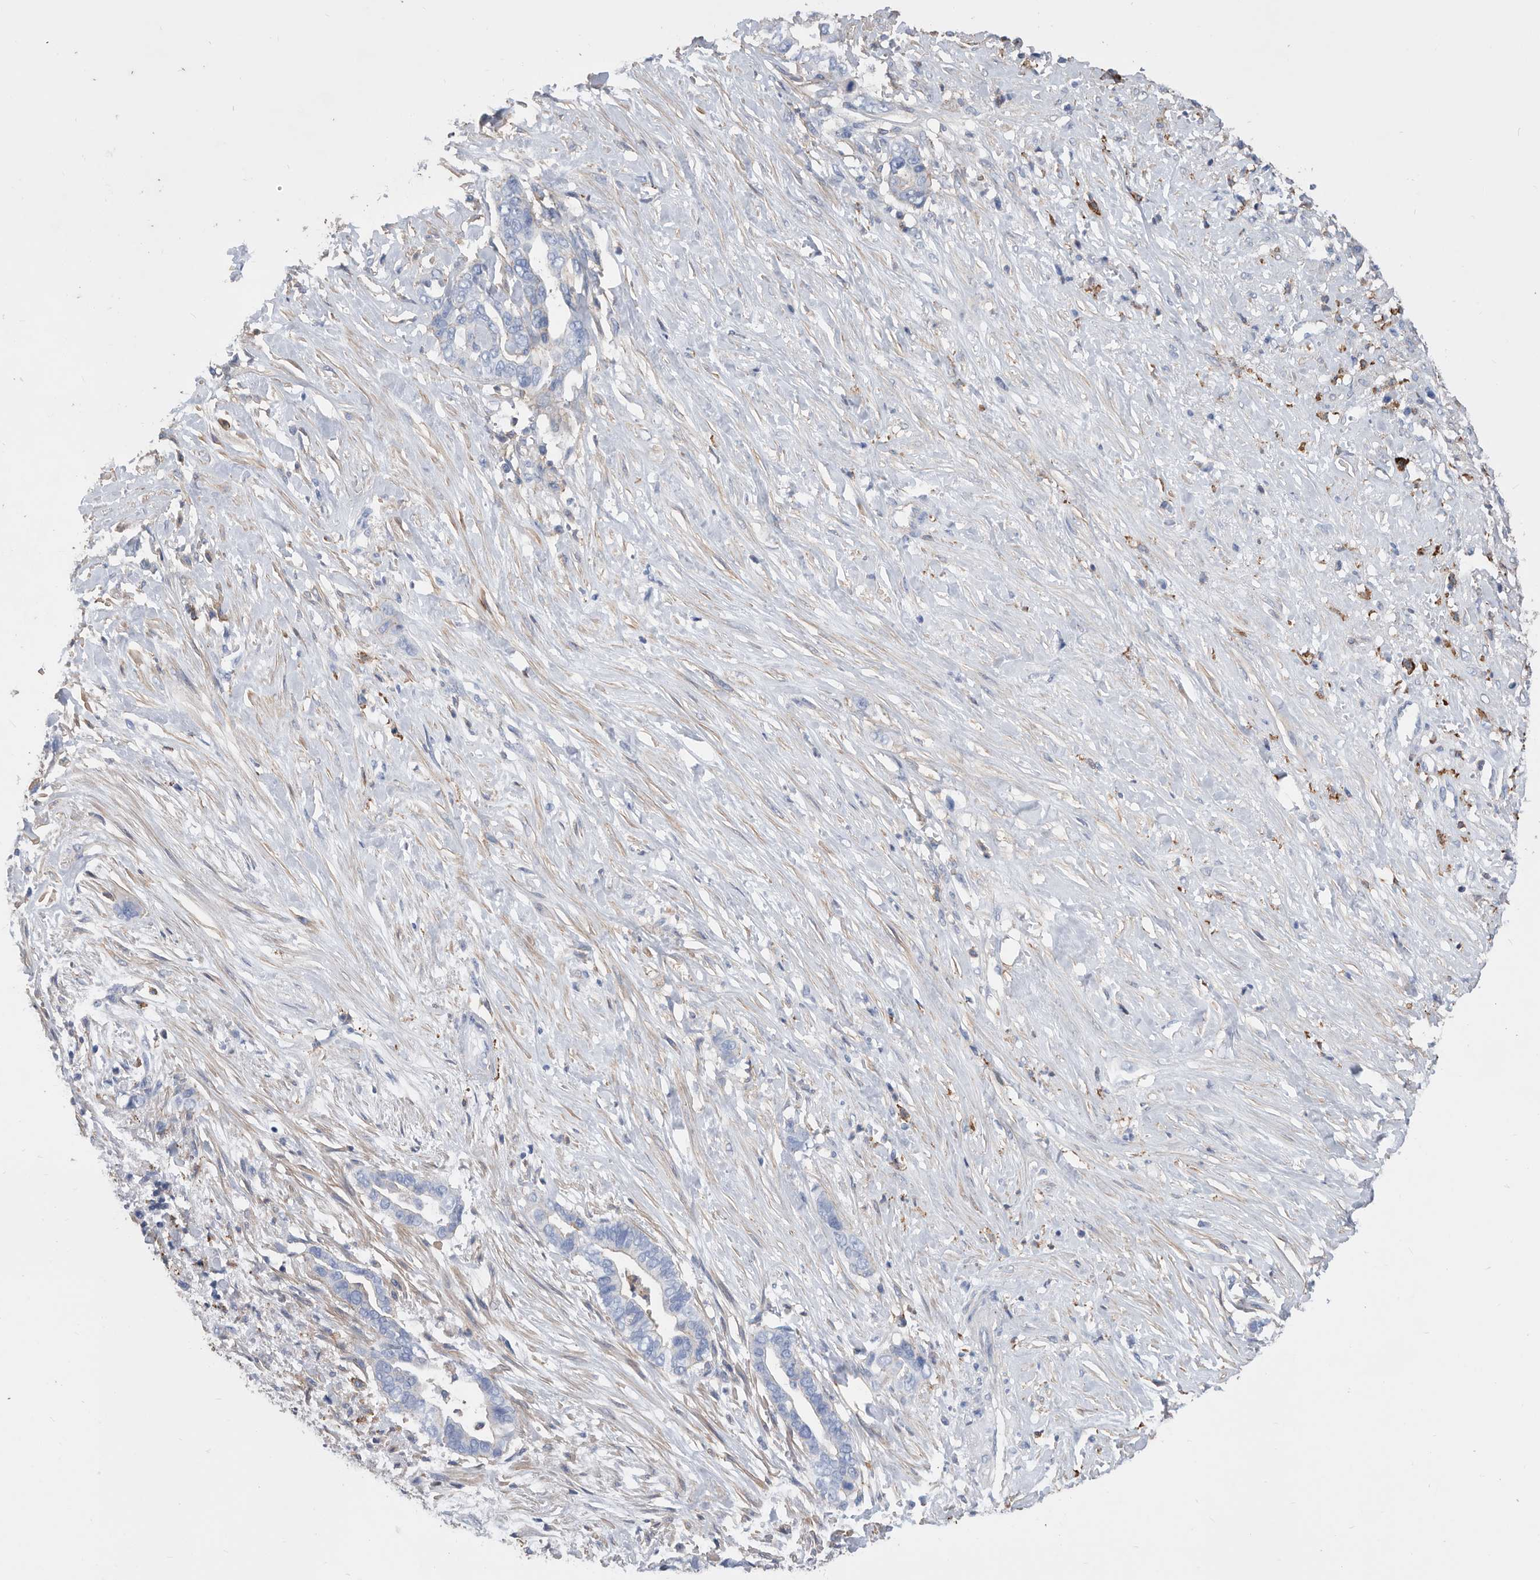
{"staining": {"intensity": "negative", "quantity": "none", "location": "none"}, "tissue": "liver cancer", "cell_type": "Tumor cells", "image_type": "cancer", "snomed": [{"axis": "morphology", "description": "Cholangiocarcinoma"}, {"axis": "topography", "description": "Liver"}], "caption": "The immunohistochemistry (IHC) photomicrograph has no significant expression in tumor cells of liver cancer tissue.", "gene": "MS4A4A", "patient": {"sex": "female", "age": 79}}